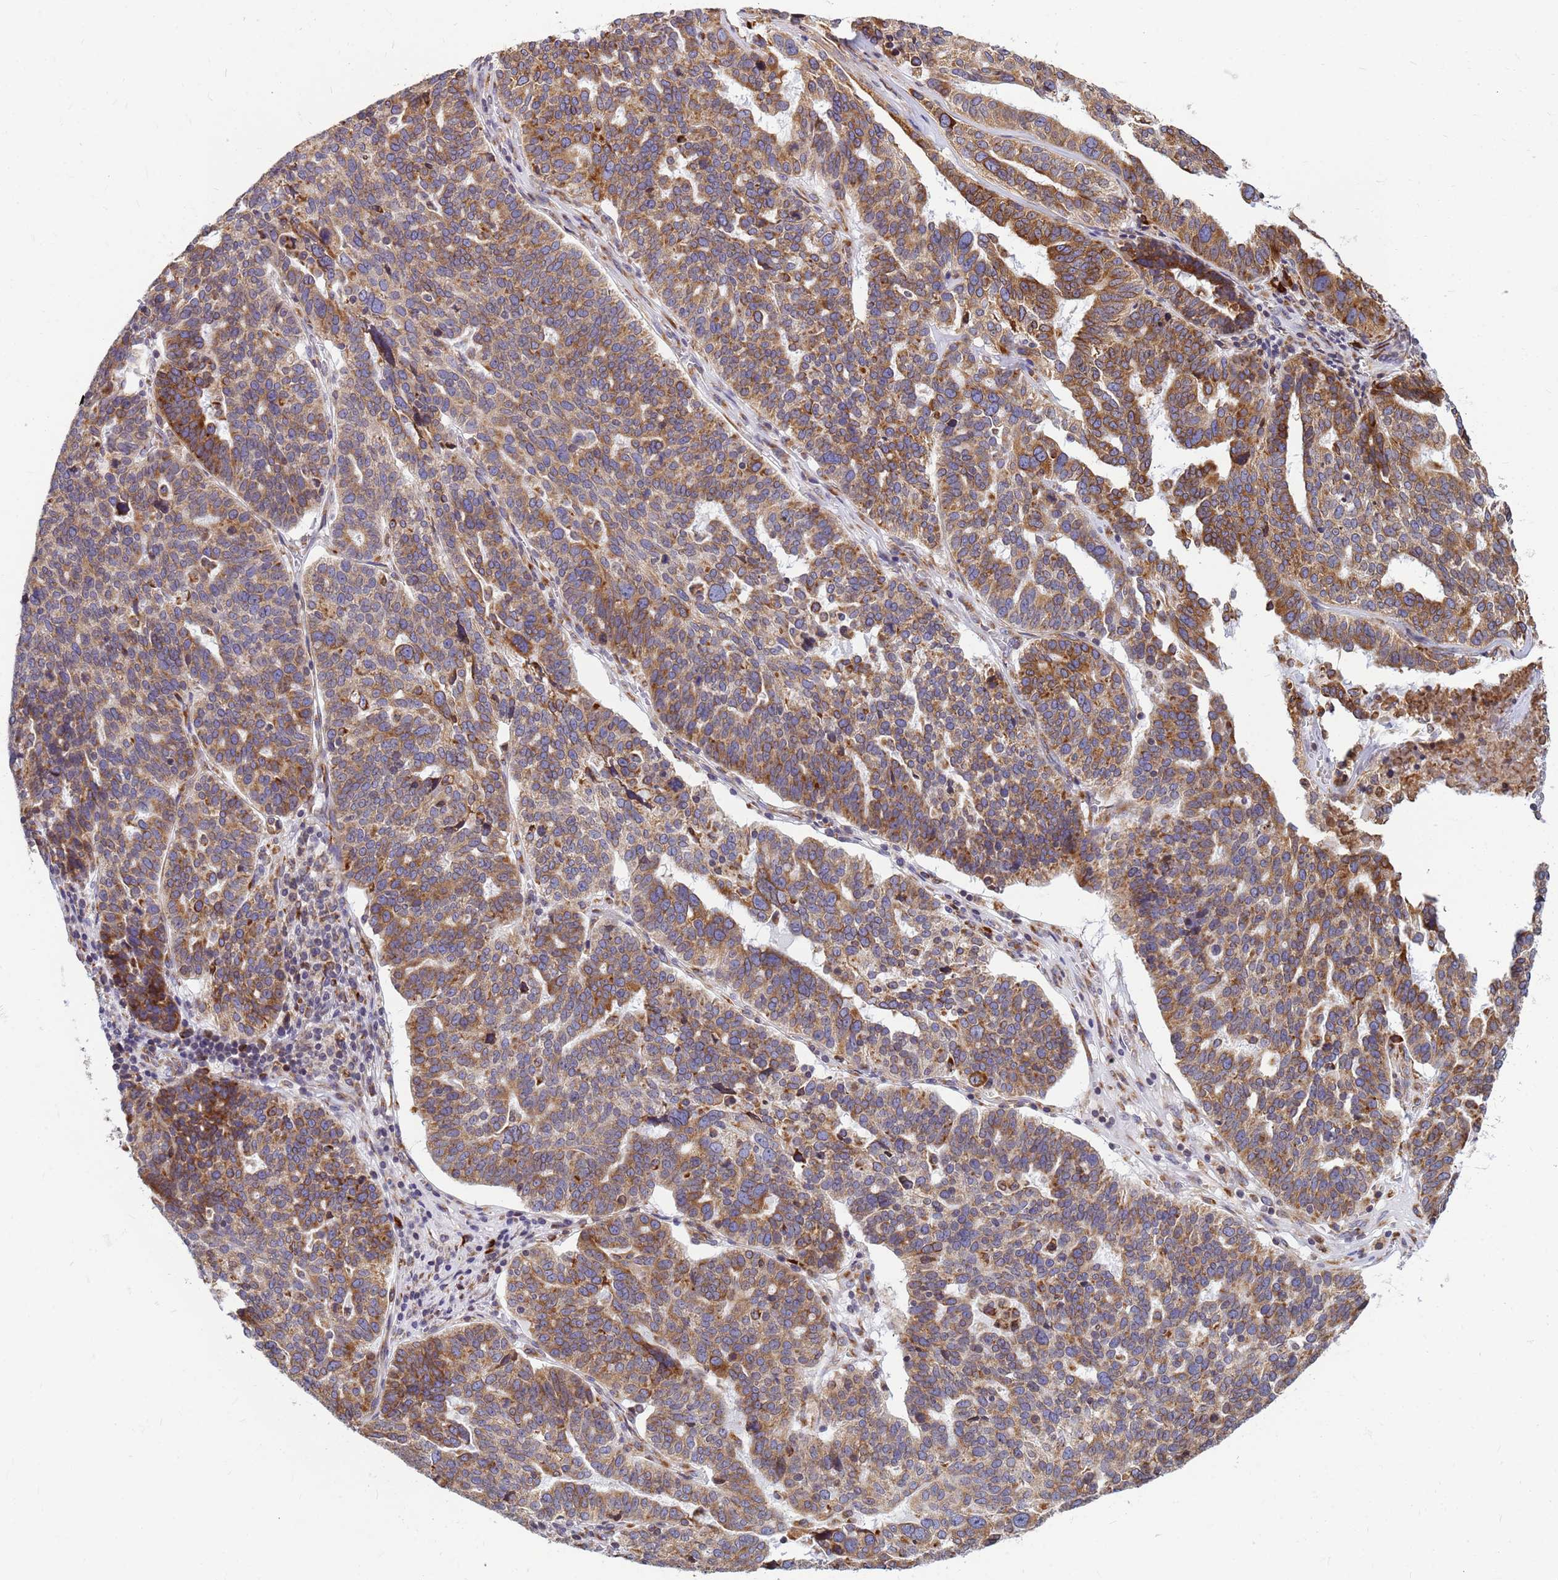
{"staining": {"intensity": "moderate", "quantity": ">75%", "location": "cytoplasmic/membranous"}, "tissue": "ovarian cancer", "cell_type": "Tumor cells", "image_type": "cancer", "snomed": [{"axis": "morphology", "description": "Cystadenocarcinoma, serous, NOS"}, {"axis": "topography", "description": "Ovary"}], "caption": "Protein expression analysis of human ovarian cancer reveals moderate cytoplasmic/membranous positivity in approximately >75% of tumor cells. The protein of interest is shown in brown color, while the nuclei are stained blue.", "gene": "SSR4", "patient": {"sex": "female", "age": 59}}